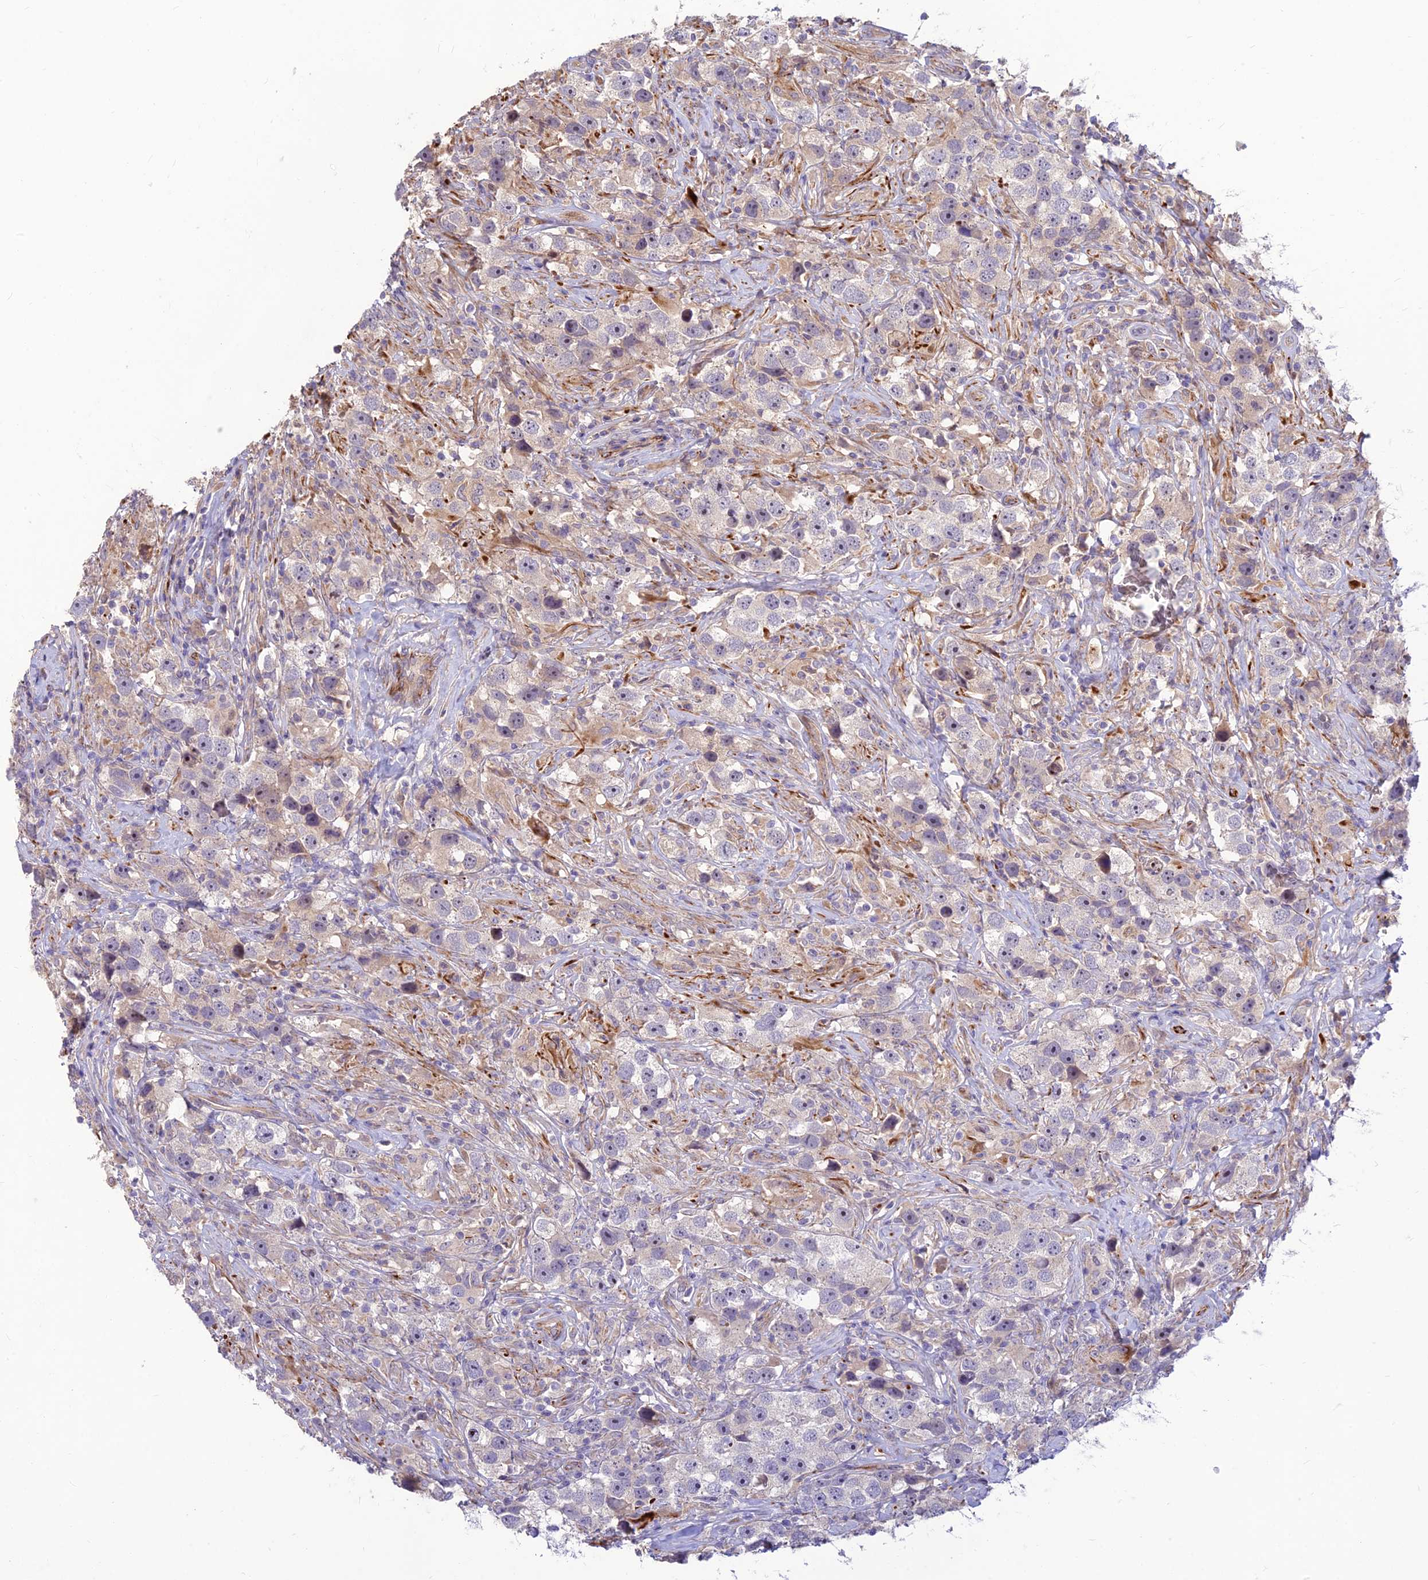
{"staining": {"intensity": "negative", "quantity": "none", "location": "none"}, "tissue": "testis cancer", "cell_type": "Tumor cells", "image_type": "cancer", "snomed": [{"axis": "morphology", "description": "Seminoma, NOS"}, {"axis": "topography", "description": "Testis"}], "caption": "Tumor cells are negative for protein expression in human testis seminoma.", "gene": "ST8SIA5", "patient": {"sex": "male", "age": 49}}